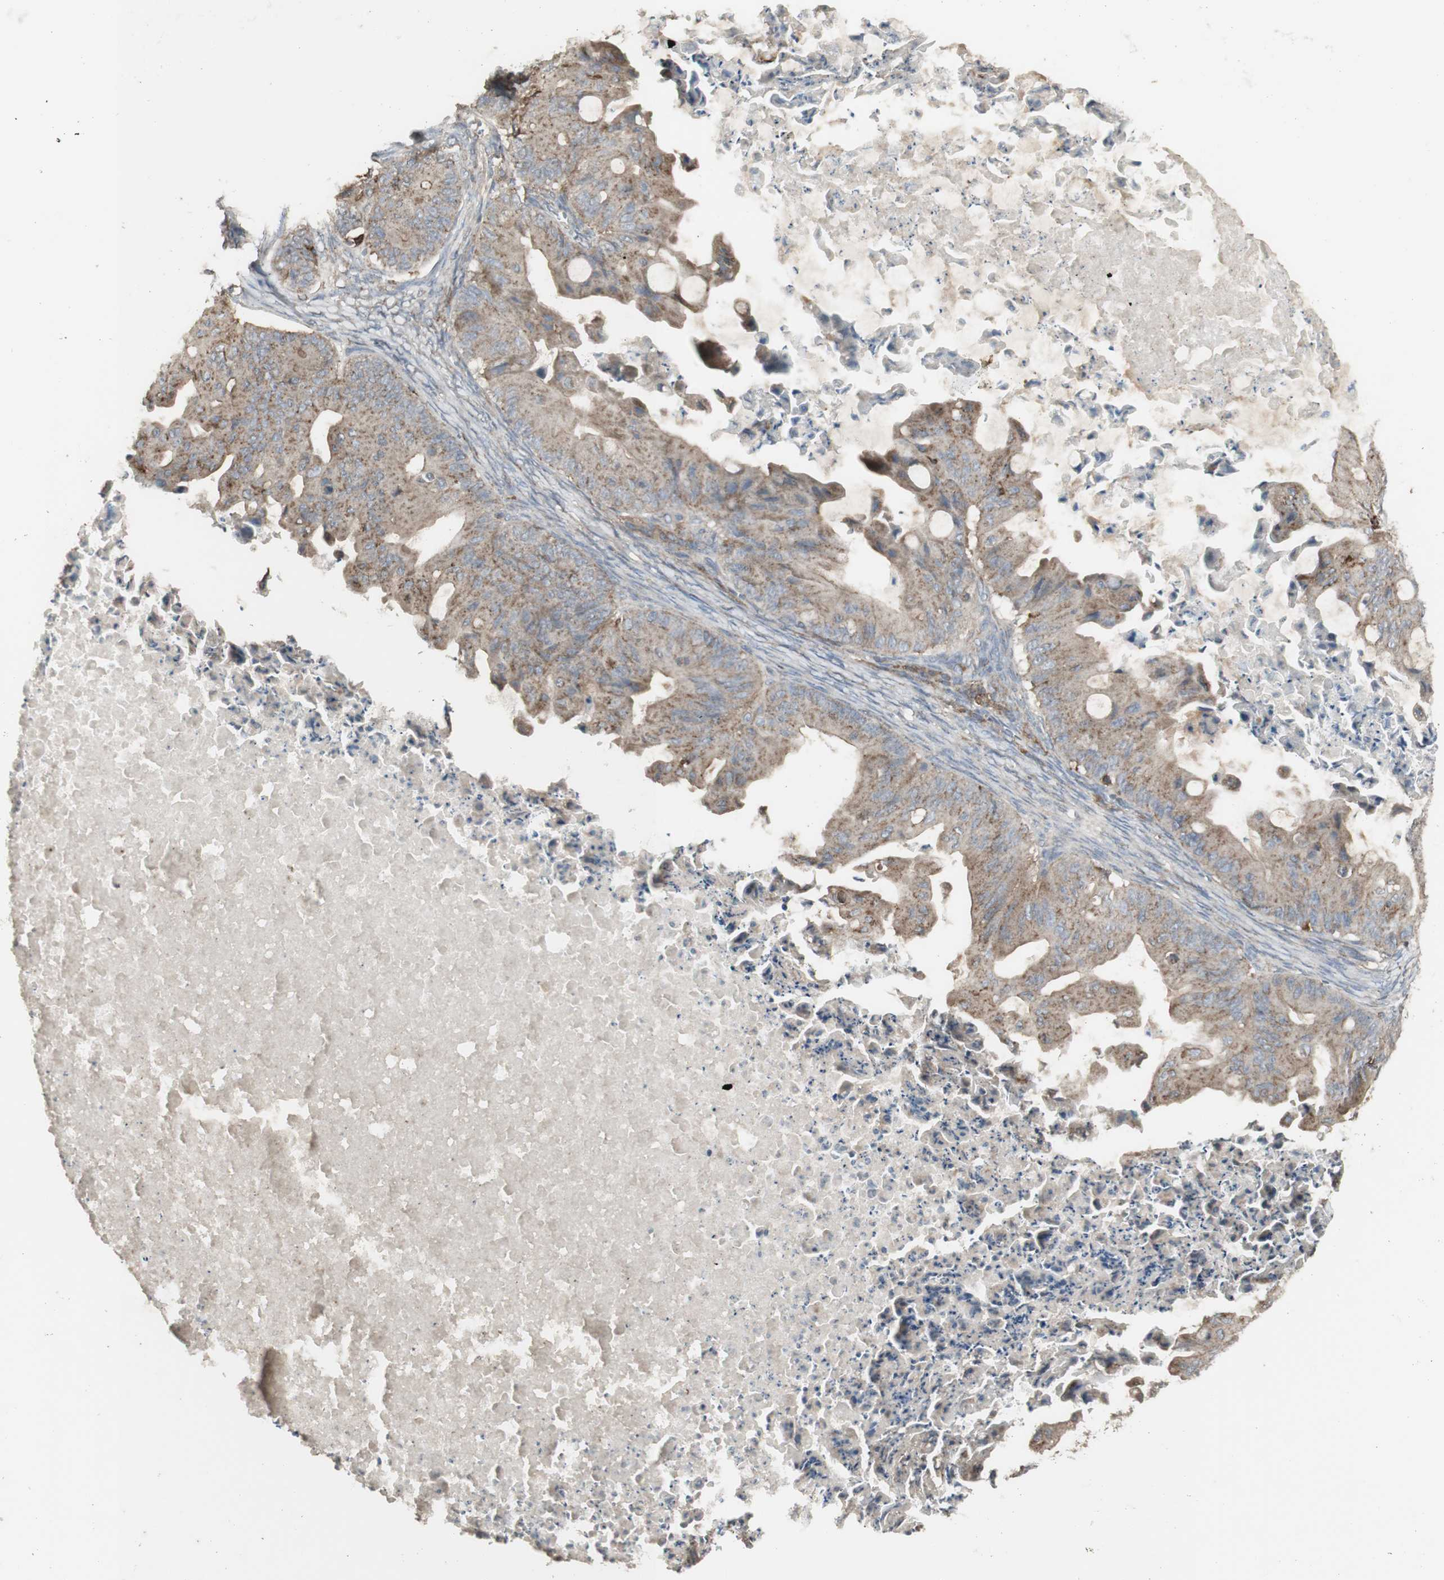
{"staining": {"intensity": "weak", "quantity": ">75%", "location": "cytoplasmic/membranous"}, "tissue": "ovarian cancer", "cell_type": "Tumor cells", "image_type": "cancer", "snomed": [{"axis": "morphology", "description": "Cystadenocarcinoma, mucinous, NOS"}, {"axis": "topography", "description": "Ovary"}], "caption": "Mucinous cystadenocarcinoma (ovarian) stained for a protein demonstrates weak cytoplasmic/membranous positivity in tumor cells.", "gene": "ATP6V1E1", "patient": {"sex": "female", "age": 37}}